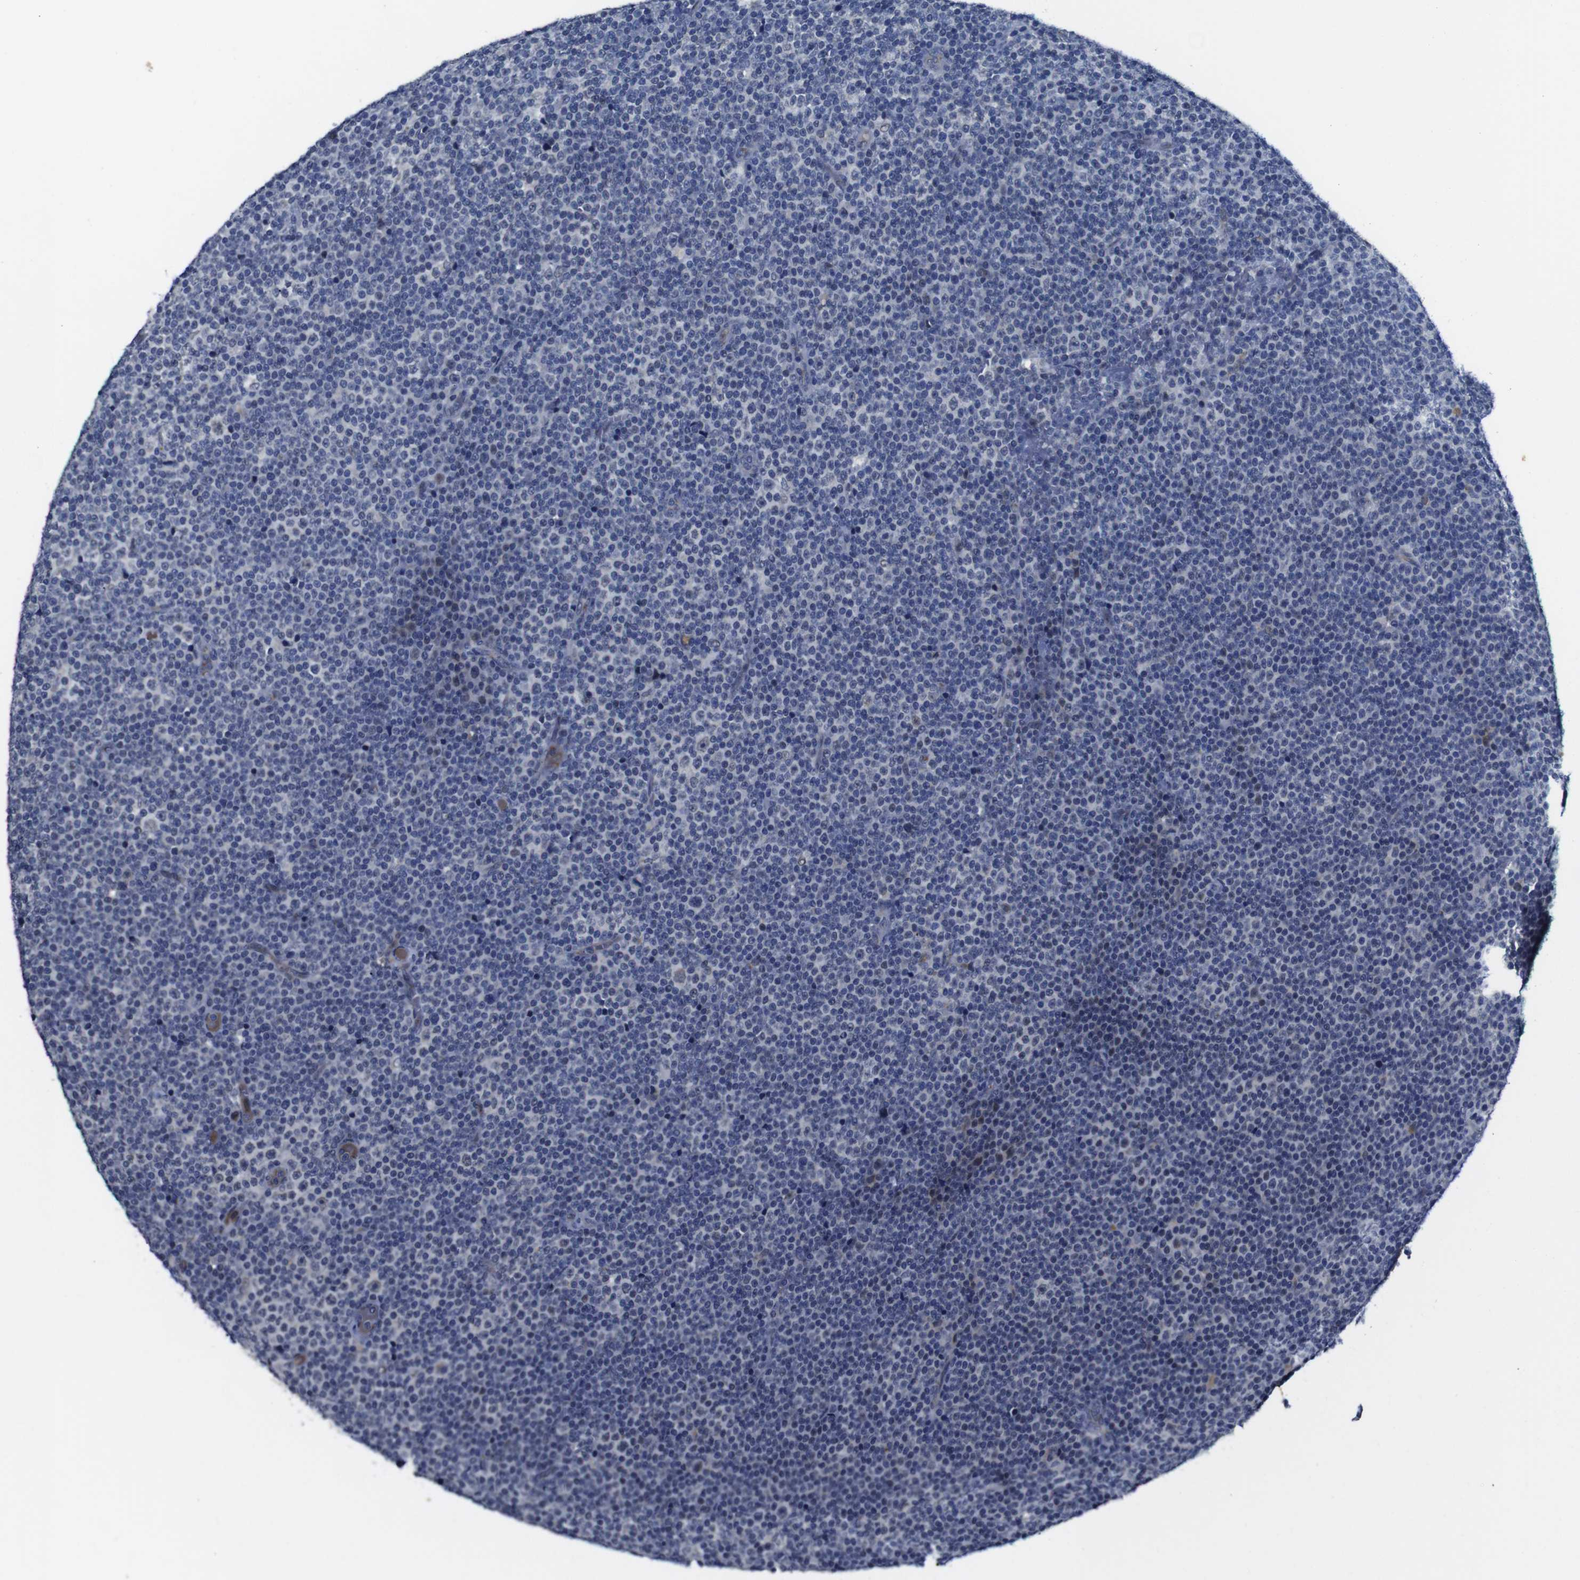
{"staining": {"intensity": "negative", "quantity": "none", "location": "none"}, "tissue": "lymphoma", "cell_type": "Tumor cells", "image_type": "cancer", "snomed": [{"axis": "morphology", "description": "Malignant lymphoma, non-Hodgkin's type, Low grade"}, {"axis": "topography", "description": "Lymph node"}], "caption": "Lymphoma stained for a protein using immunohistochemistry shows no positivity tumor cells.", "gene": "FURIN", "patient": {"sex": "female", "age": 67}}